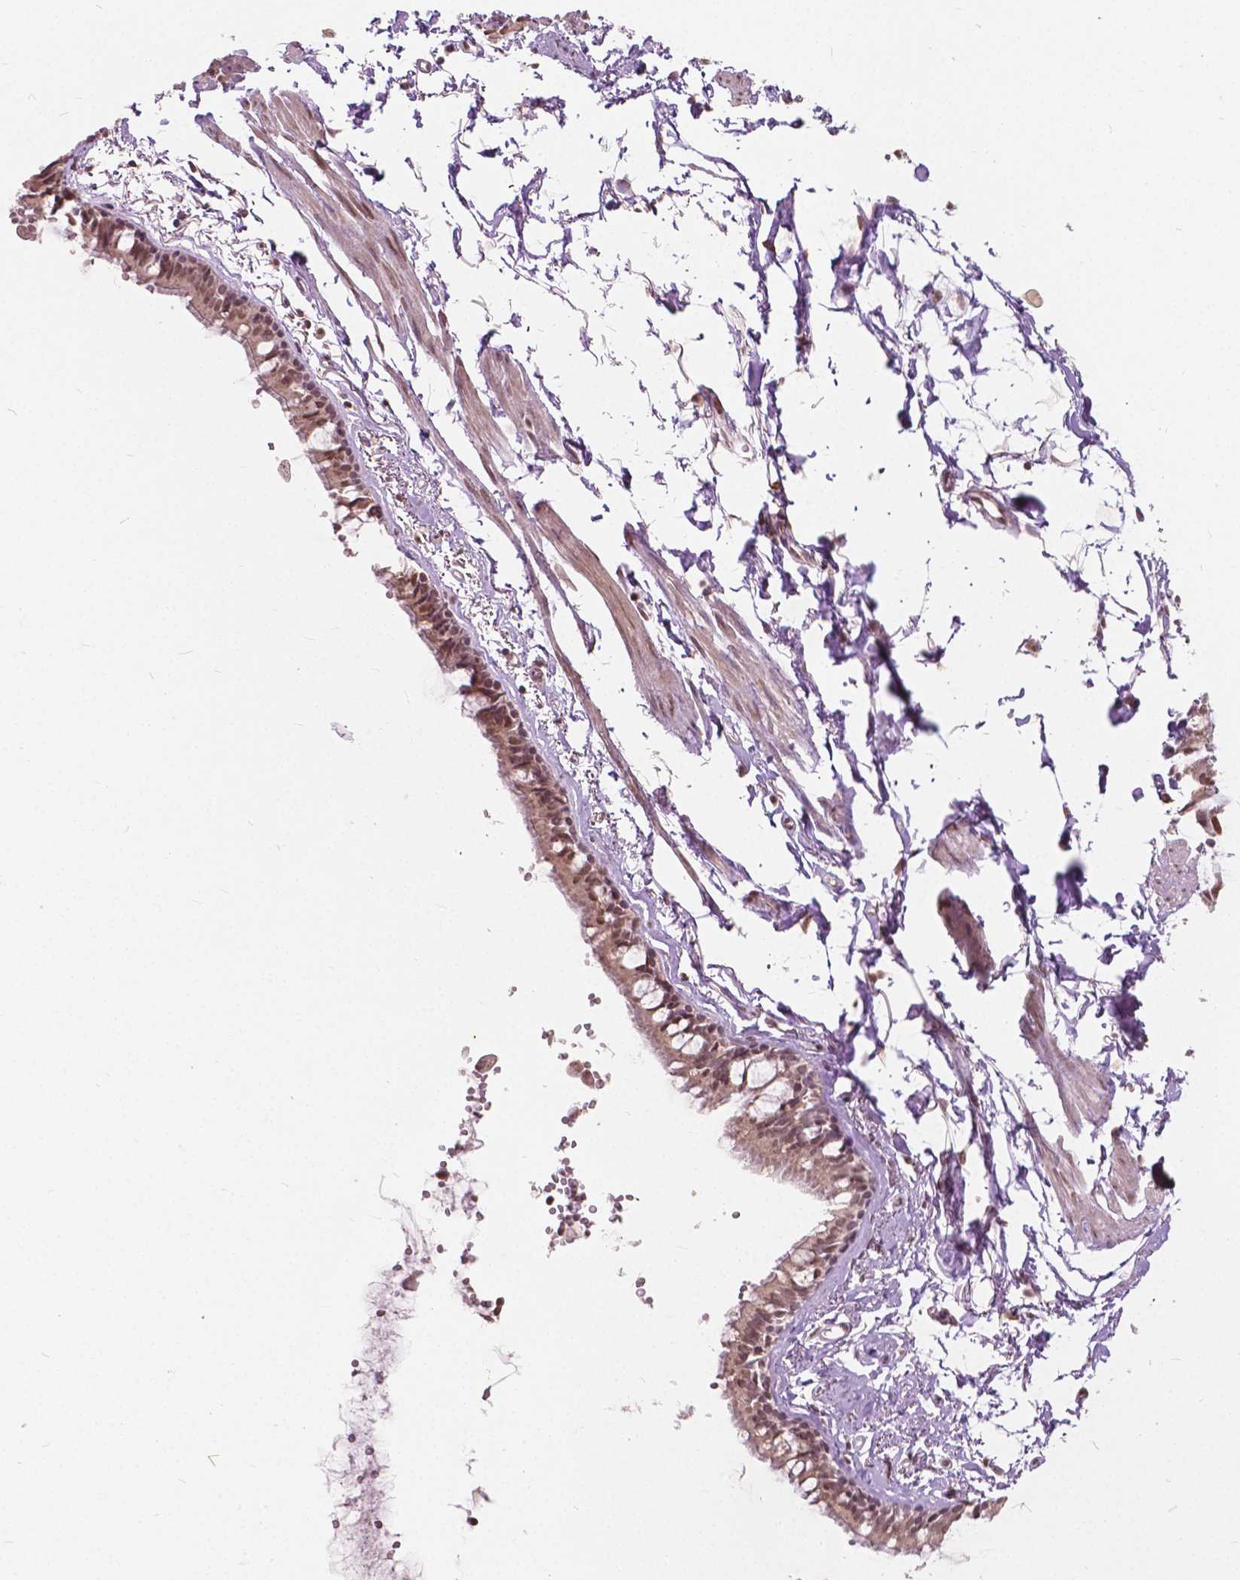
{"staining": {"intensity": "moderate", "quantity": ">75%", "location": "nuclear"}, "tissue": "bronchus", "cell_type": "Respiratory epithelial cells", "image_type": "normal", "snomed": [{"axis": "morphology", "description": "Normal tissue, NOS"}, {"axis": "topography", "description": "Bronchus"}], "caption": "The image displays immunohistochemical staining of benign bronchus. There is moderate nuclear staining is identified in approximately >75% of respiratory epithelial cells.", "gene": "HOXA10", "patient": {"sex": "female", "age": 59}}